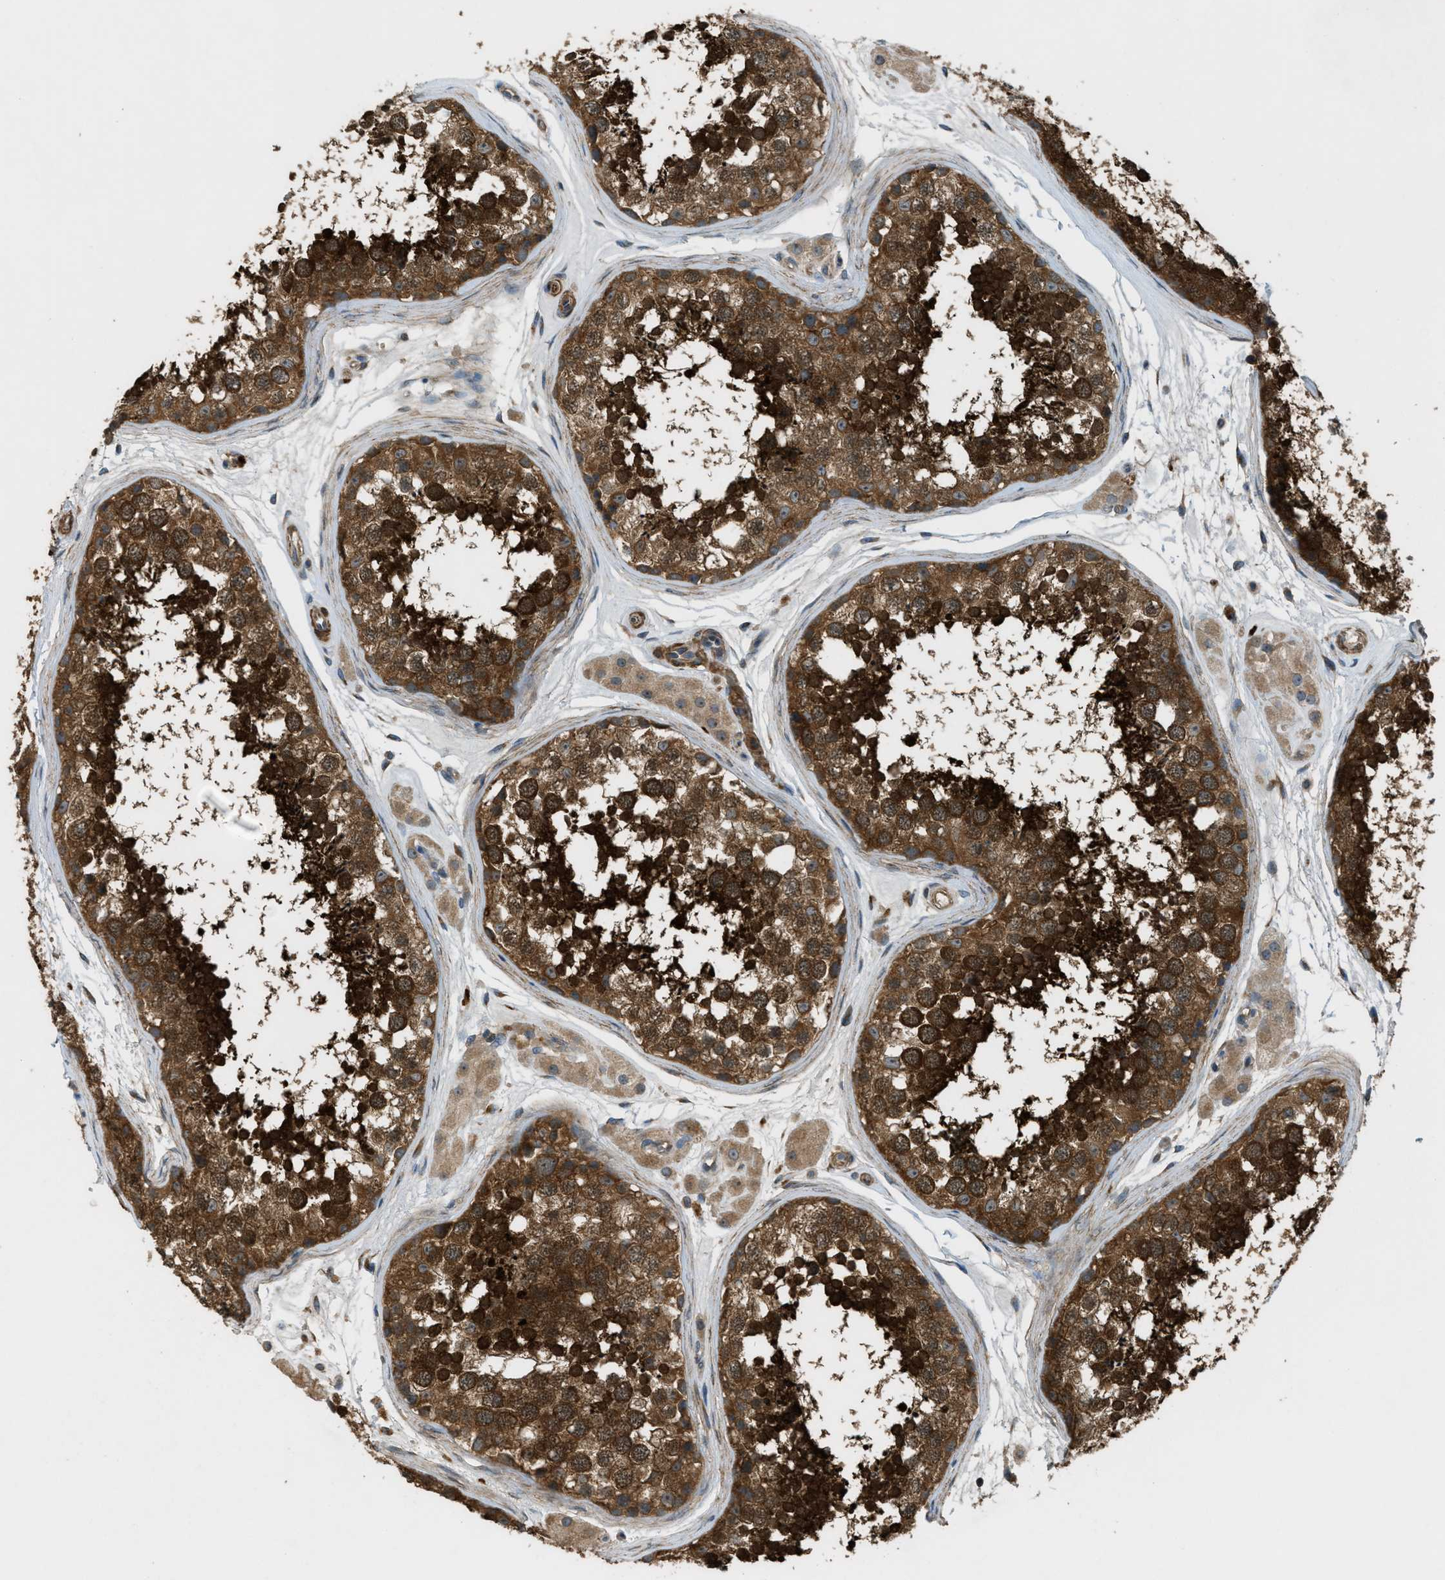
{"staining": {"intensity": "strong", "quantity": ">75%", "location": "cytoplasmic/membranous"}, "tissue": "testis", "cell_type": "Cells in seminiferous ducts", "image_type": "normal", "snomed": [{"axis": "morphology", "description": "Normal tissue, NOS"}, {"axis": "topography", "description": "Testis"}], "caption": "IHC (DAB) staining of benign testis demonstrates strong cytoplasmic/membranous protein staining in about >75% of cells in seminiferous ducts.", "gene": "VEZT", "patient": {"sex": "male", "age": 56}}